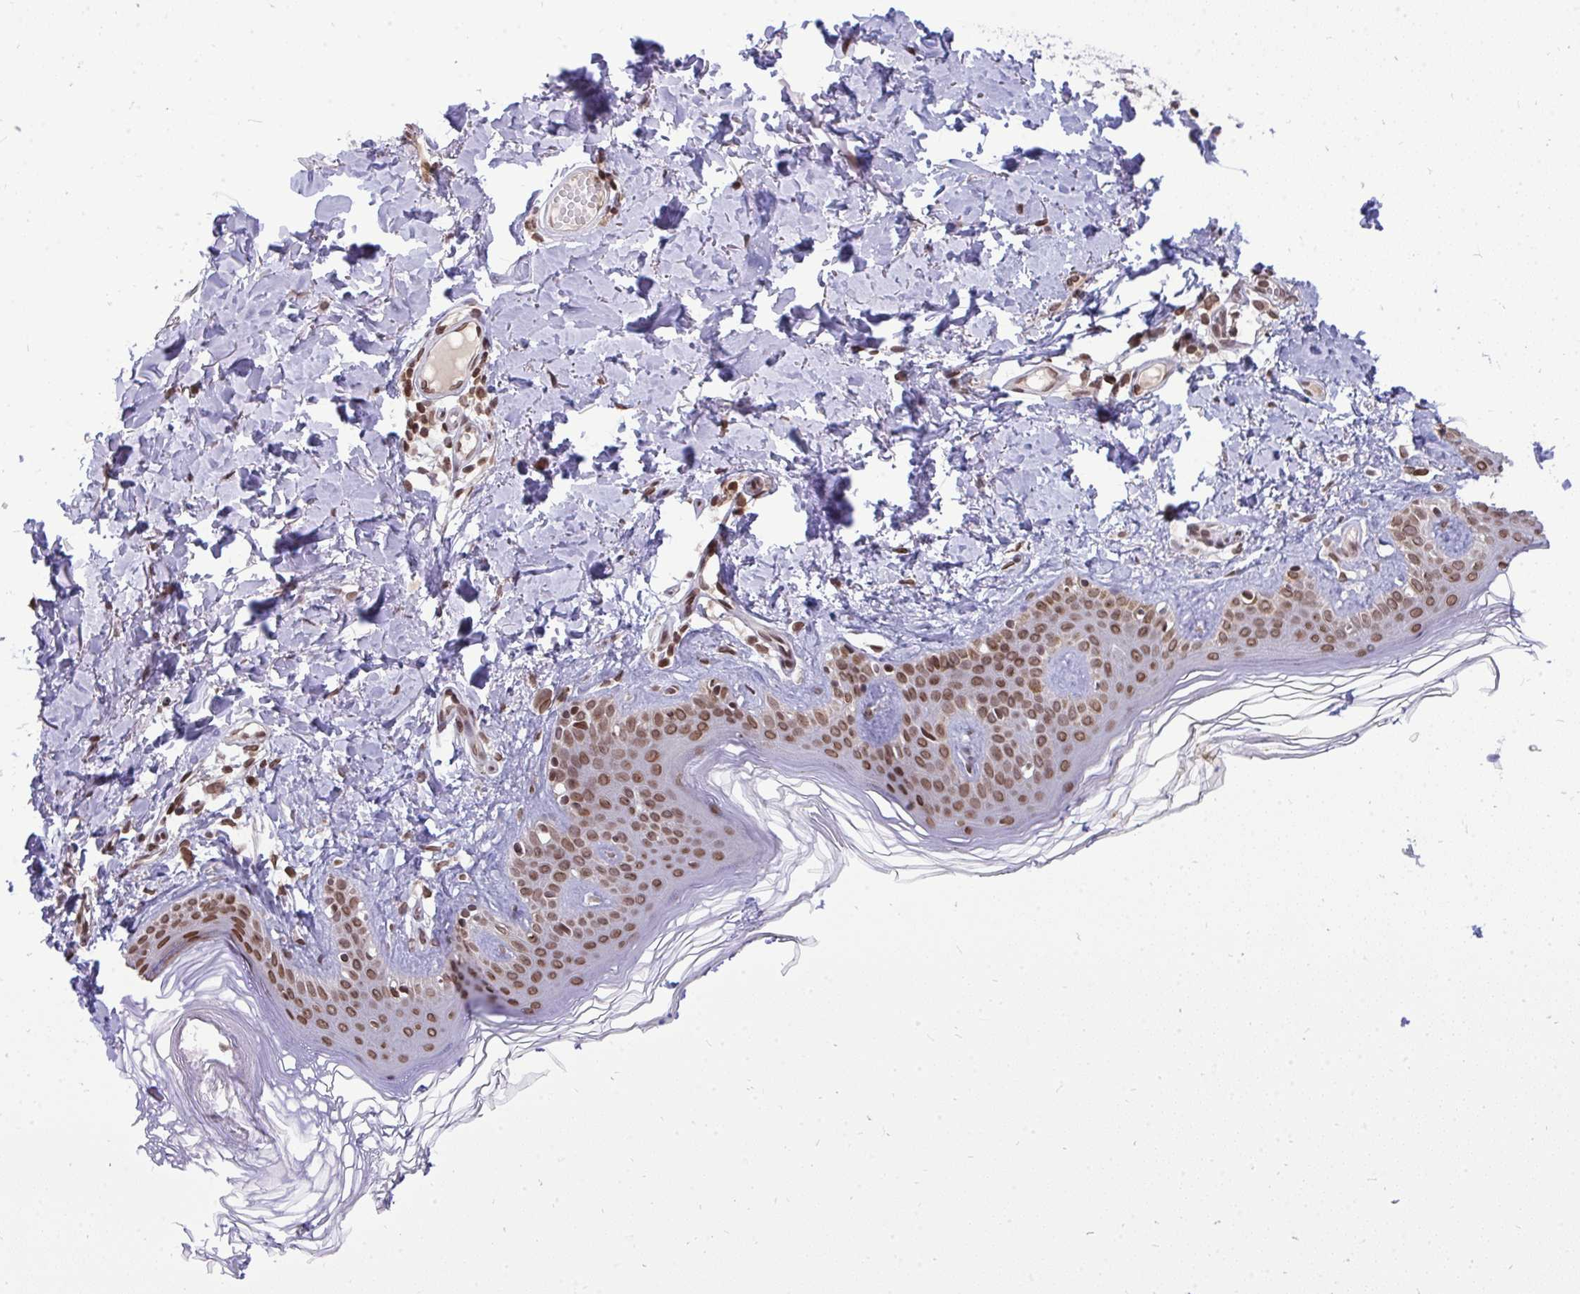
{"staining": {"intensity": "moderate", "quantity": ">75%", "location": "nuclear"}, "tissue": "skin", "cell_type": "Fibroblasts", "image_type": "normal", "snomed": [{"axis": "morphology", "description": "Normal tissue, NOS"}, {"axis": "topography", "description": "Skin"}, {"axis": "topography", "description": "Peripheral nerve tissue"}], "caption": "This is a photomicrograph of IHC staining of normal skin, which shows moderate staining in the nuclear of fibroblasts.", "gene": "JPT1", "patient": {"sex": "female", "age": 45}}